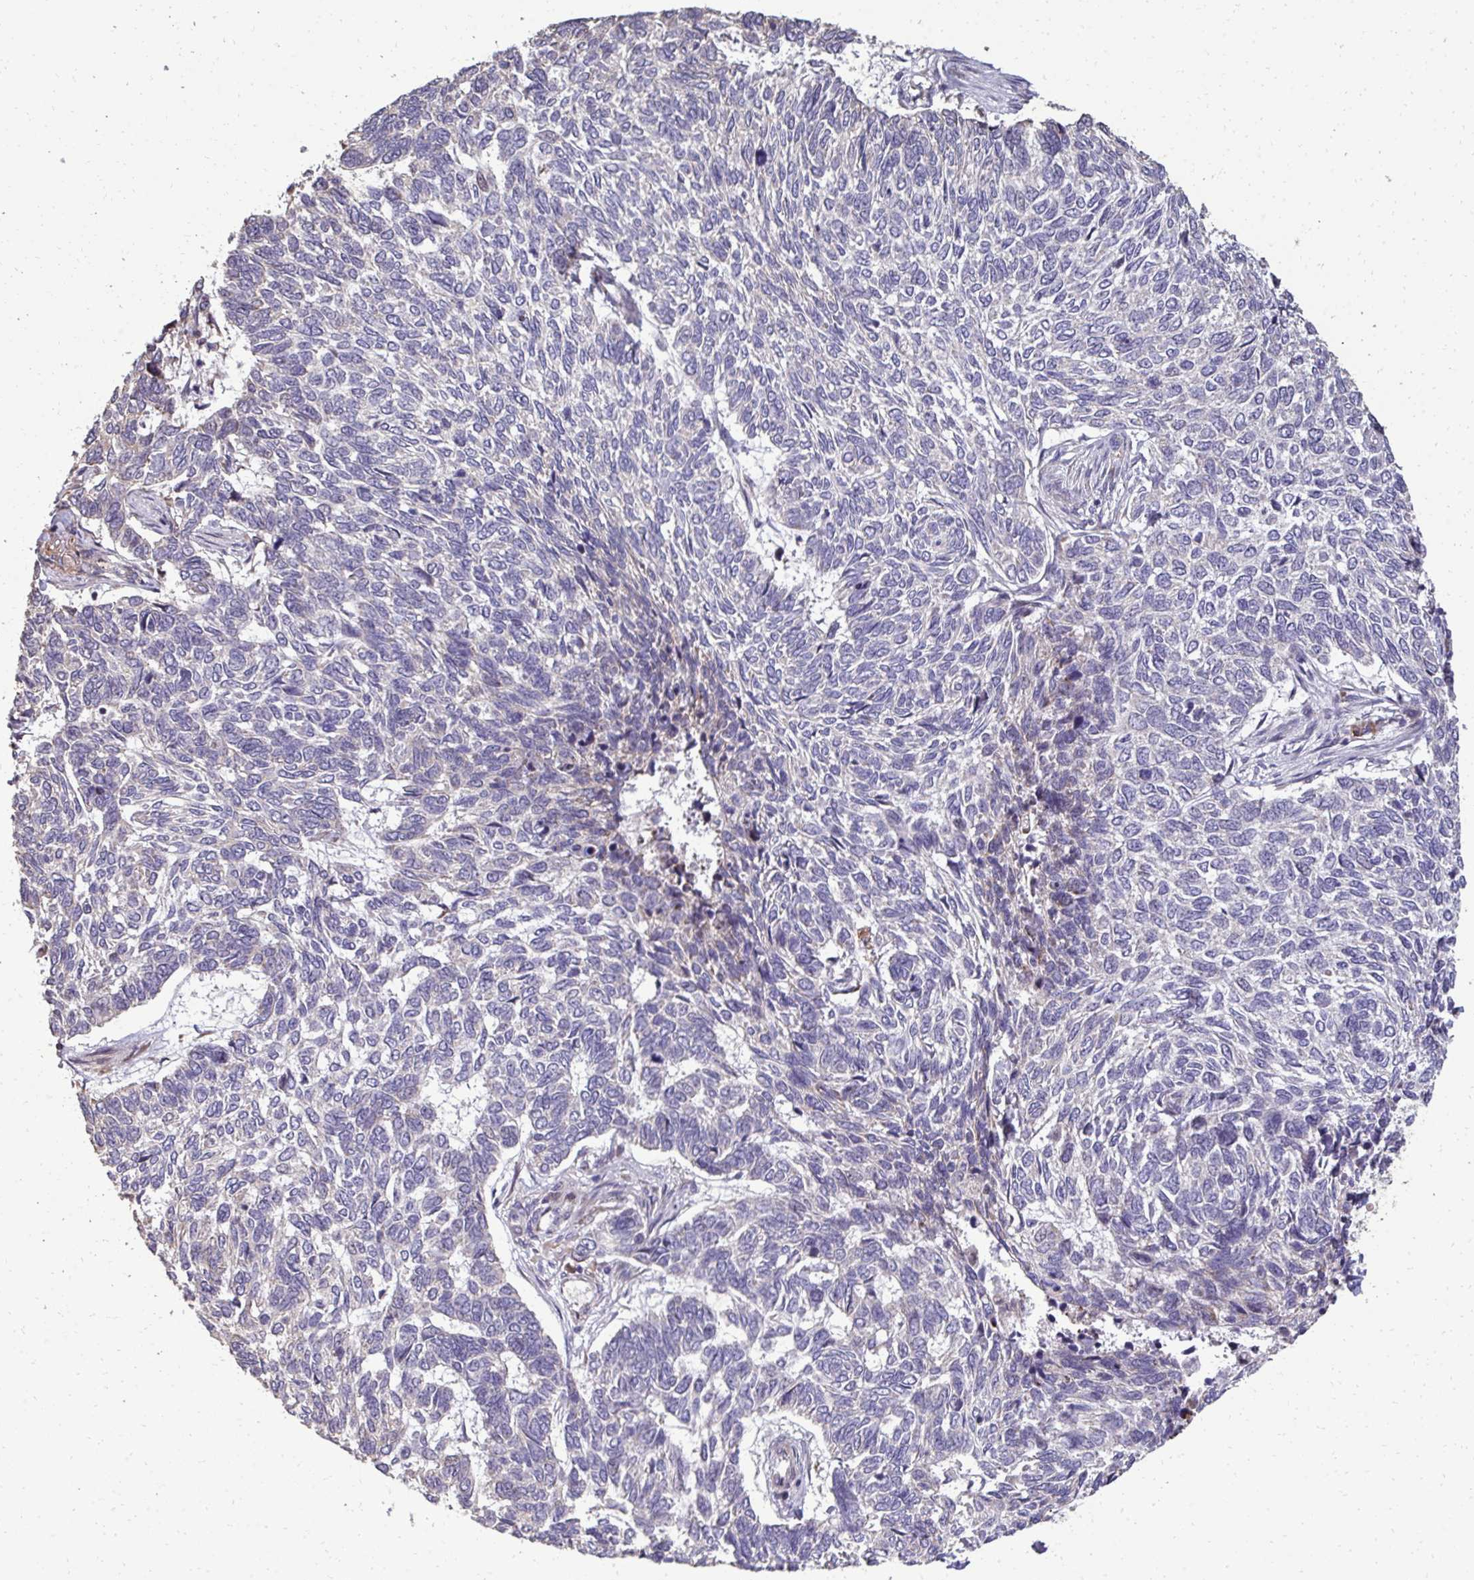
{"staining": {"intensity": "negative", "quantity": "none", "location": "none"}, "tissue": "skin cancer", "cell_type": "Tumor cells", "image_type": "cancer", "snomed": [{"axis": "morphology", "description": "Basal cell carcinoma"}, {"axis": "topography", "description": "Skin"}], "caption": "The immunohistochemistry (IHC) histopathology image has no significant staining in tumor cells of skin cancer tissue.", "gene": "FIBCD1", "patient": {"sex": "female", "age": 65}}